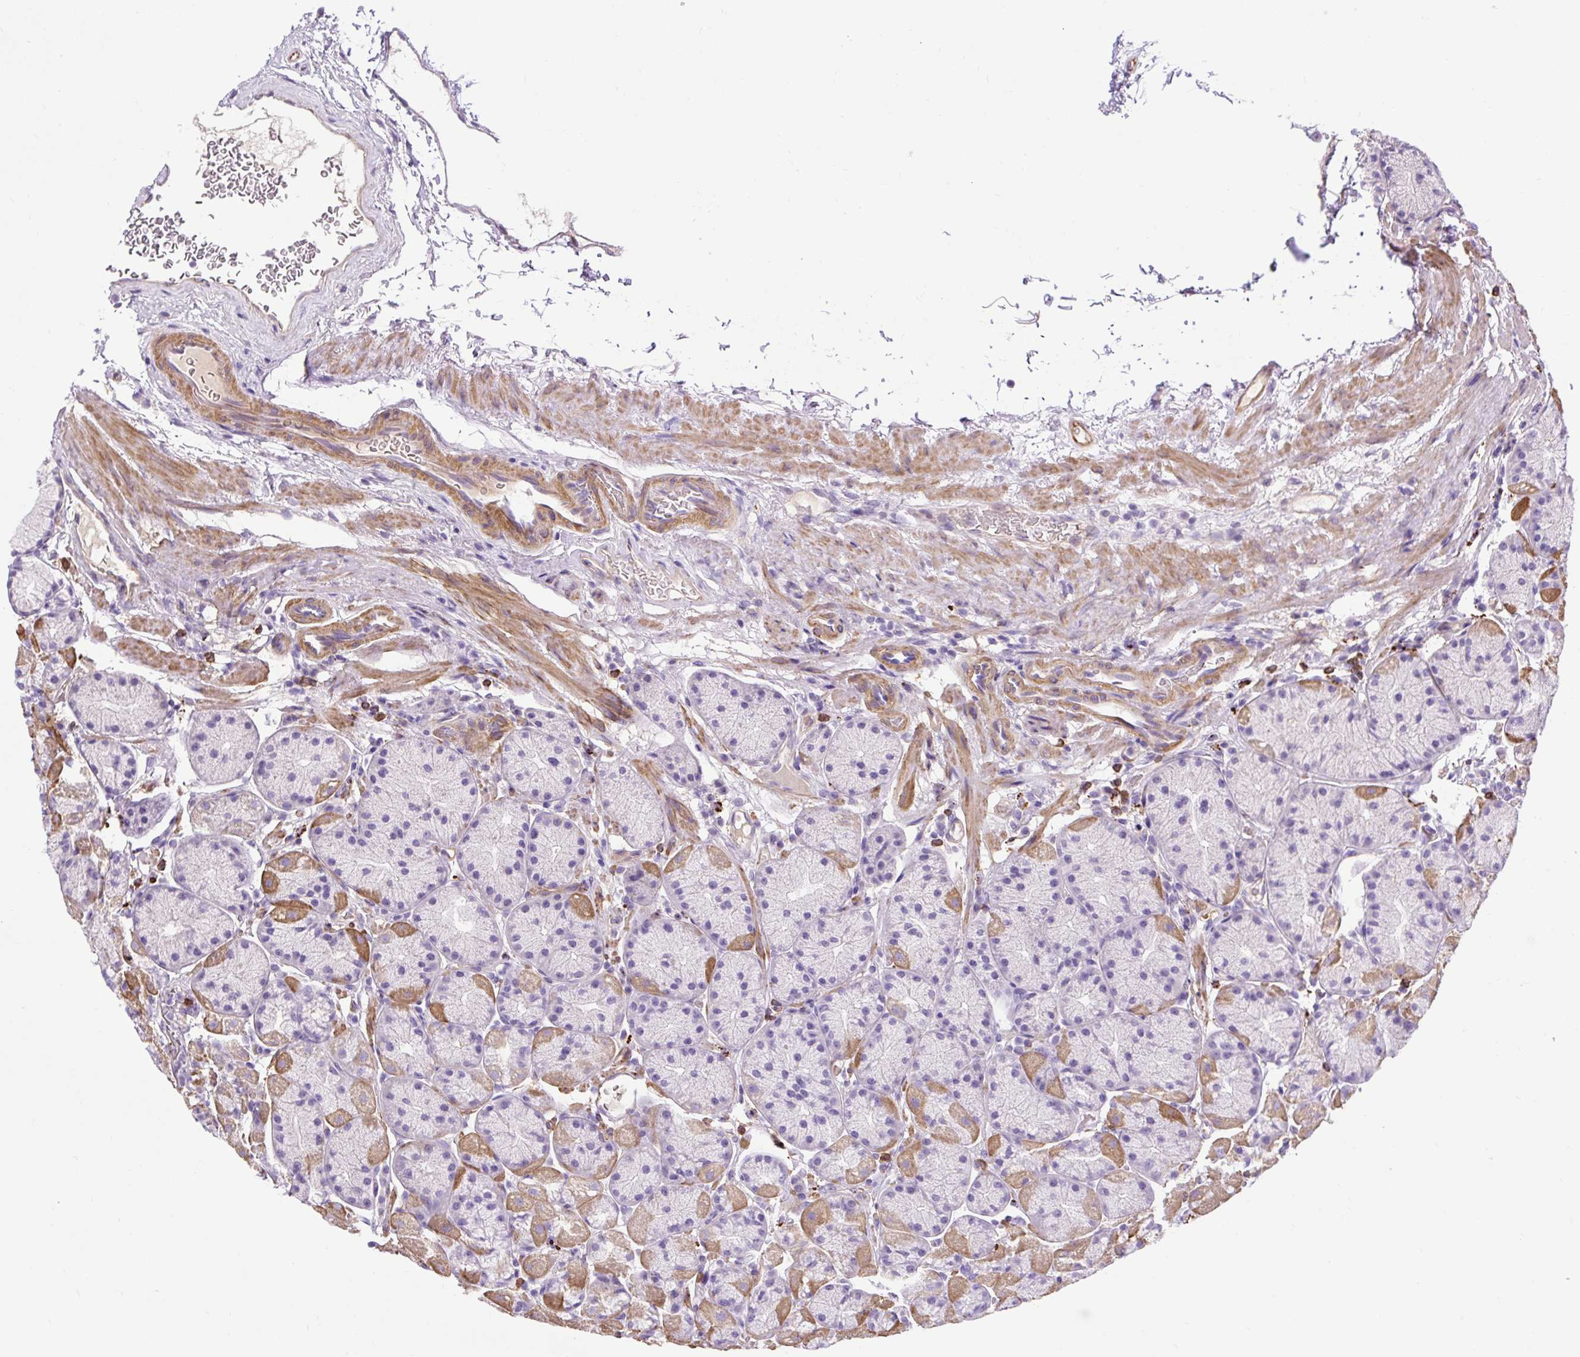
{"staining": {"intensity": "moderate", "quantity": "<25%", "location": "cytoplasmic/membranous"}, "tissue": "stomach", "cell_type": "Glandular cells", "image_type": "normal", "snomed": [{"axis": "morphology", "description": "Normal tissue, NOS"}, {"axis": "topography", "description": "Stomach, lower"}], "caption": "Protein staining by immunohistochemistry demonstrates moderate cytoplasmic/membranous staining in about <25% of glandular cells in benign stomach.", "gene": "VWA7", "patient": {"sex": "male", "age": 67}}